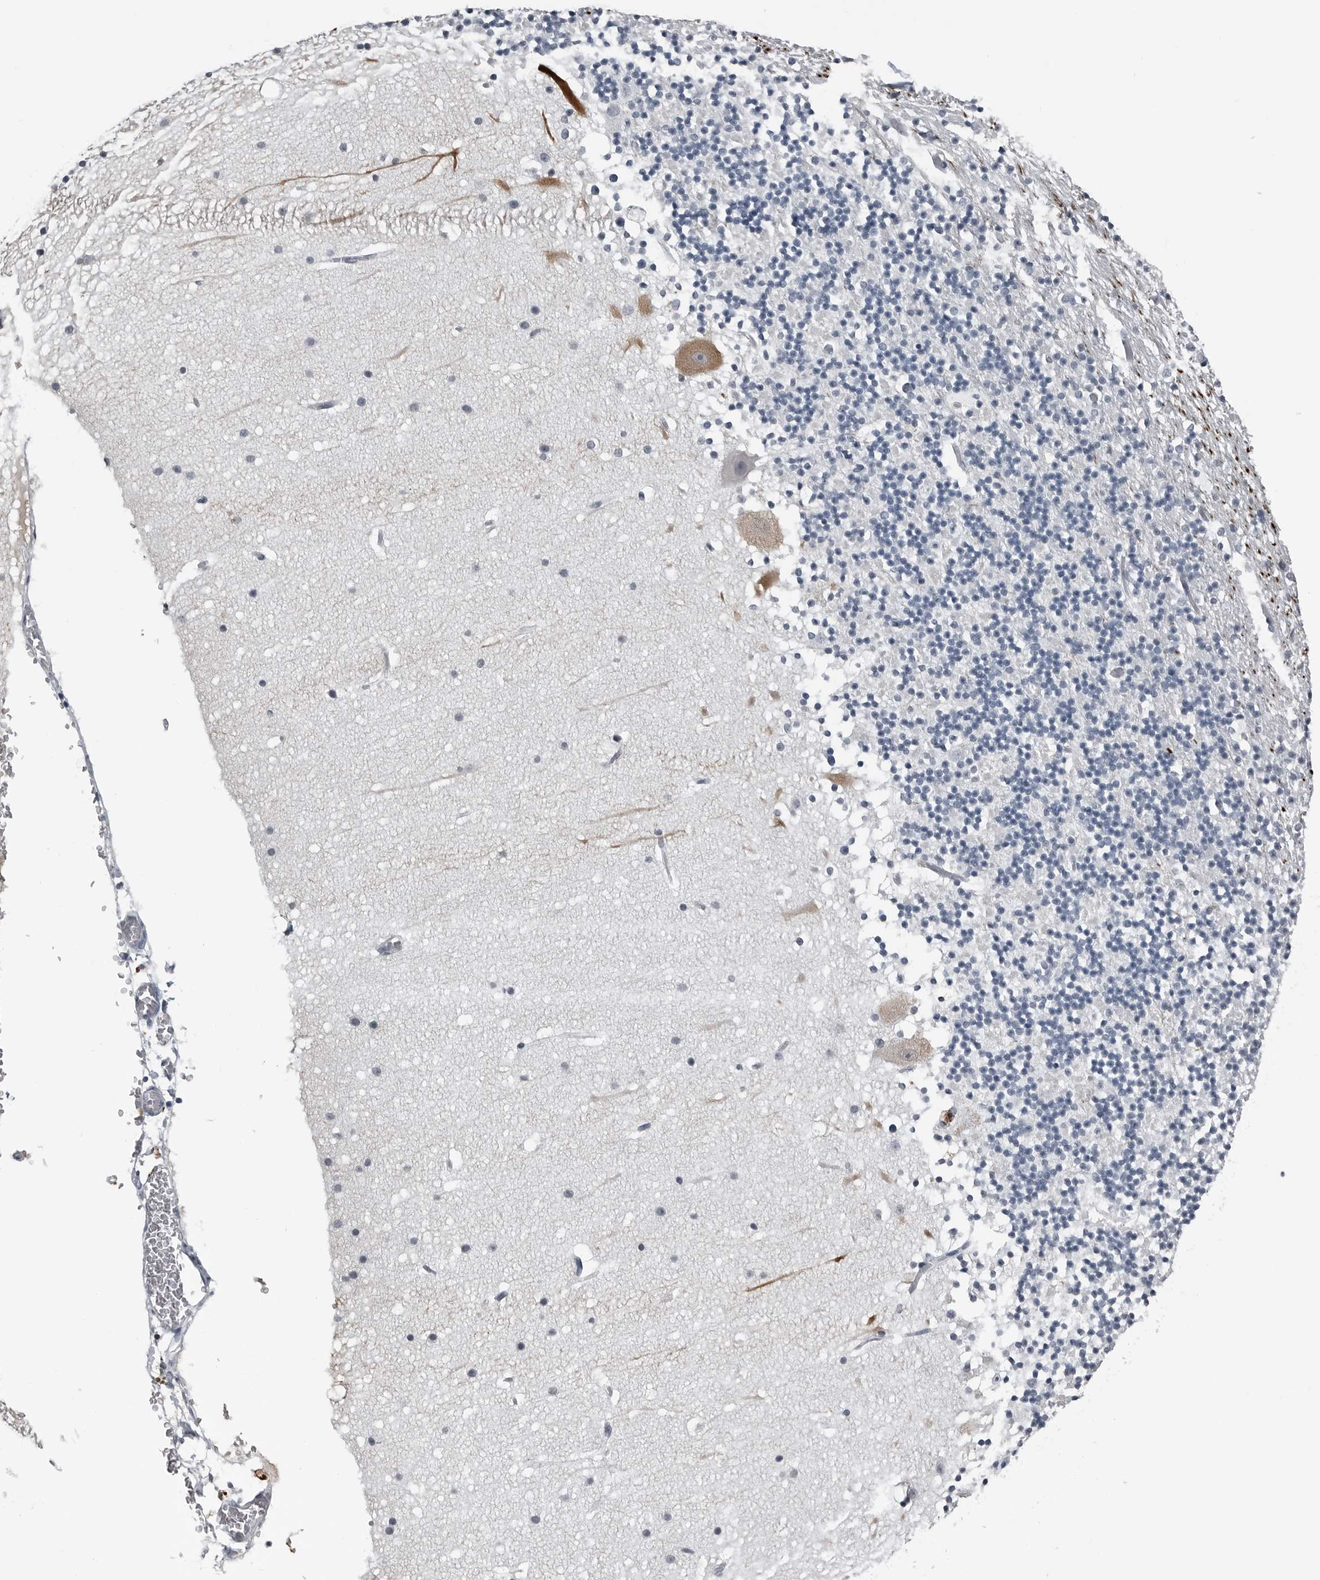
{"staining": {"intensity": "negative", "quantity": "none", "location": "none"}, "tissue": "cerebellum", "cell_type": "Cells in granular layer", "image_type": "normal", "snomed": [{"axis": "morphology", "description": "Normal tissue, NOS"}, {"axis": "topography", "description": "Cerebellum"}], "caption": "IHC of benign human cerebellum exhibits no expression in cells in granular layer.", "gene": "SPINK1", "patient": {"sex": "male", "age": 57}}